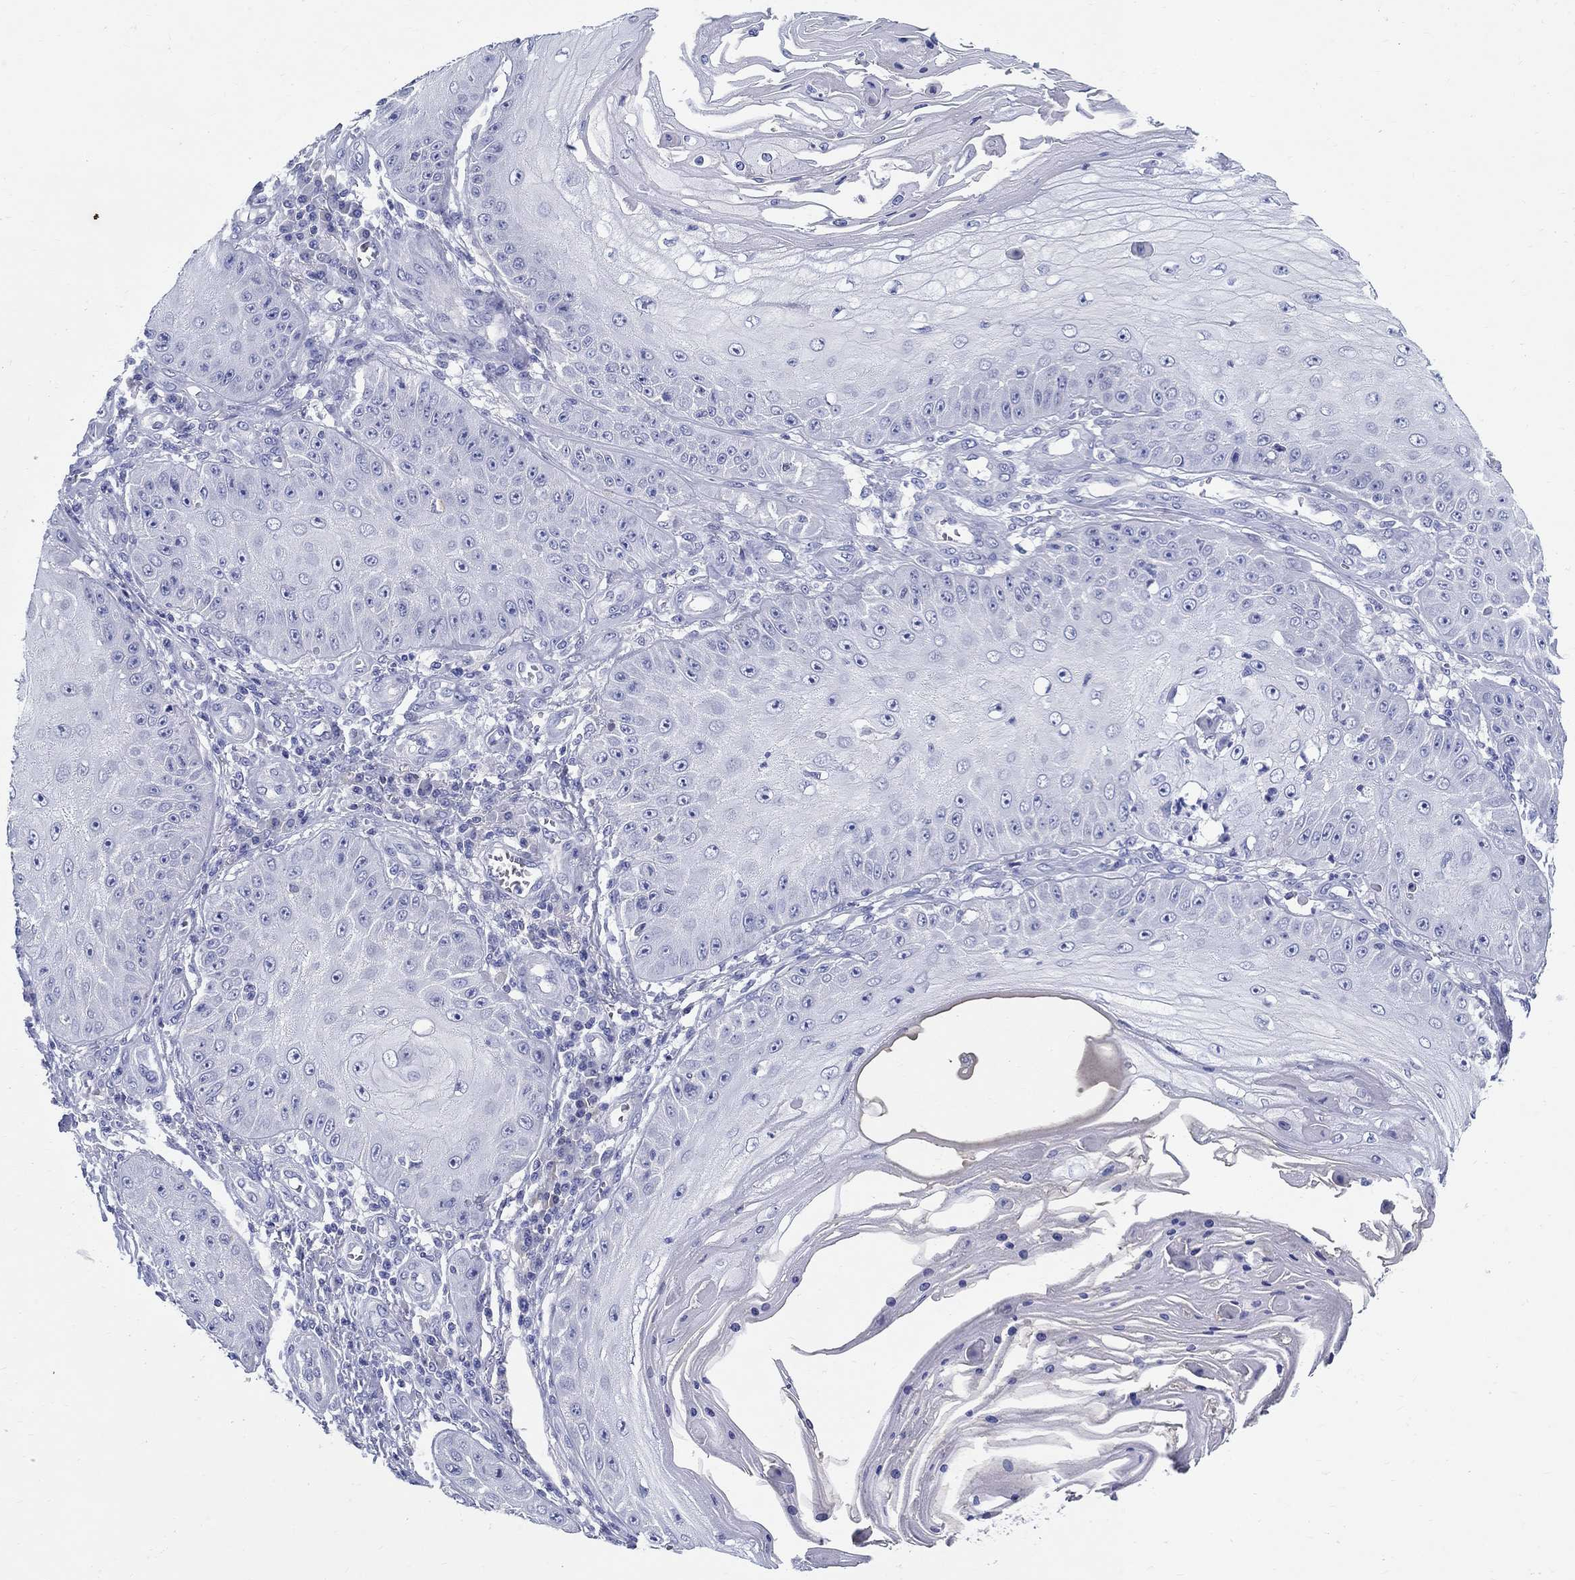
{"staining": {"intensity": "negative", "quantity": "none", "location": "none"}, "tissue": "skin cancer", "cell_type": "Tumor cells", "image_type": "cancer", "snomed": [{"axis": "morphology", "description": "Squamous cell carcinoma, NOS"}, {"axis": "topography", "description": "Skin"}], "caption": "Tumor cells show no significant positivity in skin cancer (squamous cell carcinoma).", "gene": "CRYGD", "patient": {"sex": "male", "age": 70}}